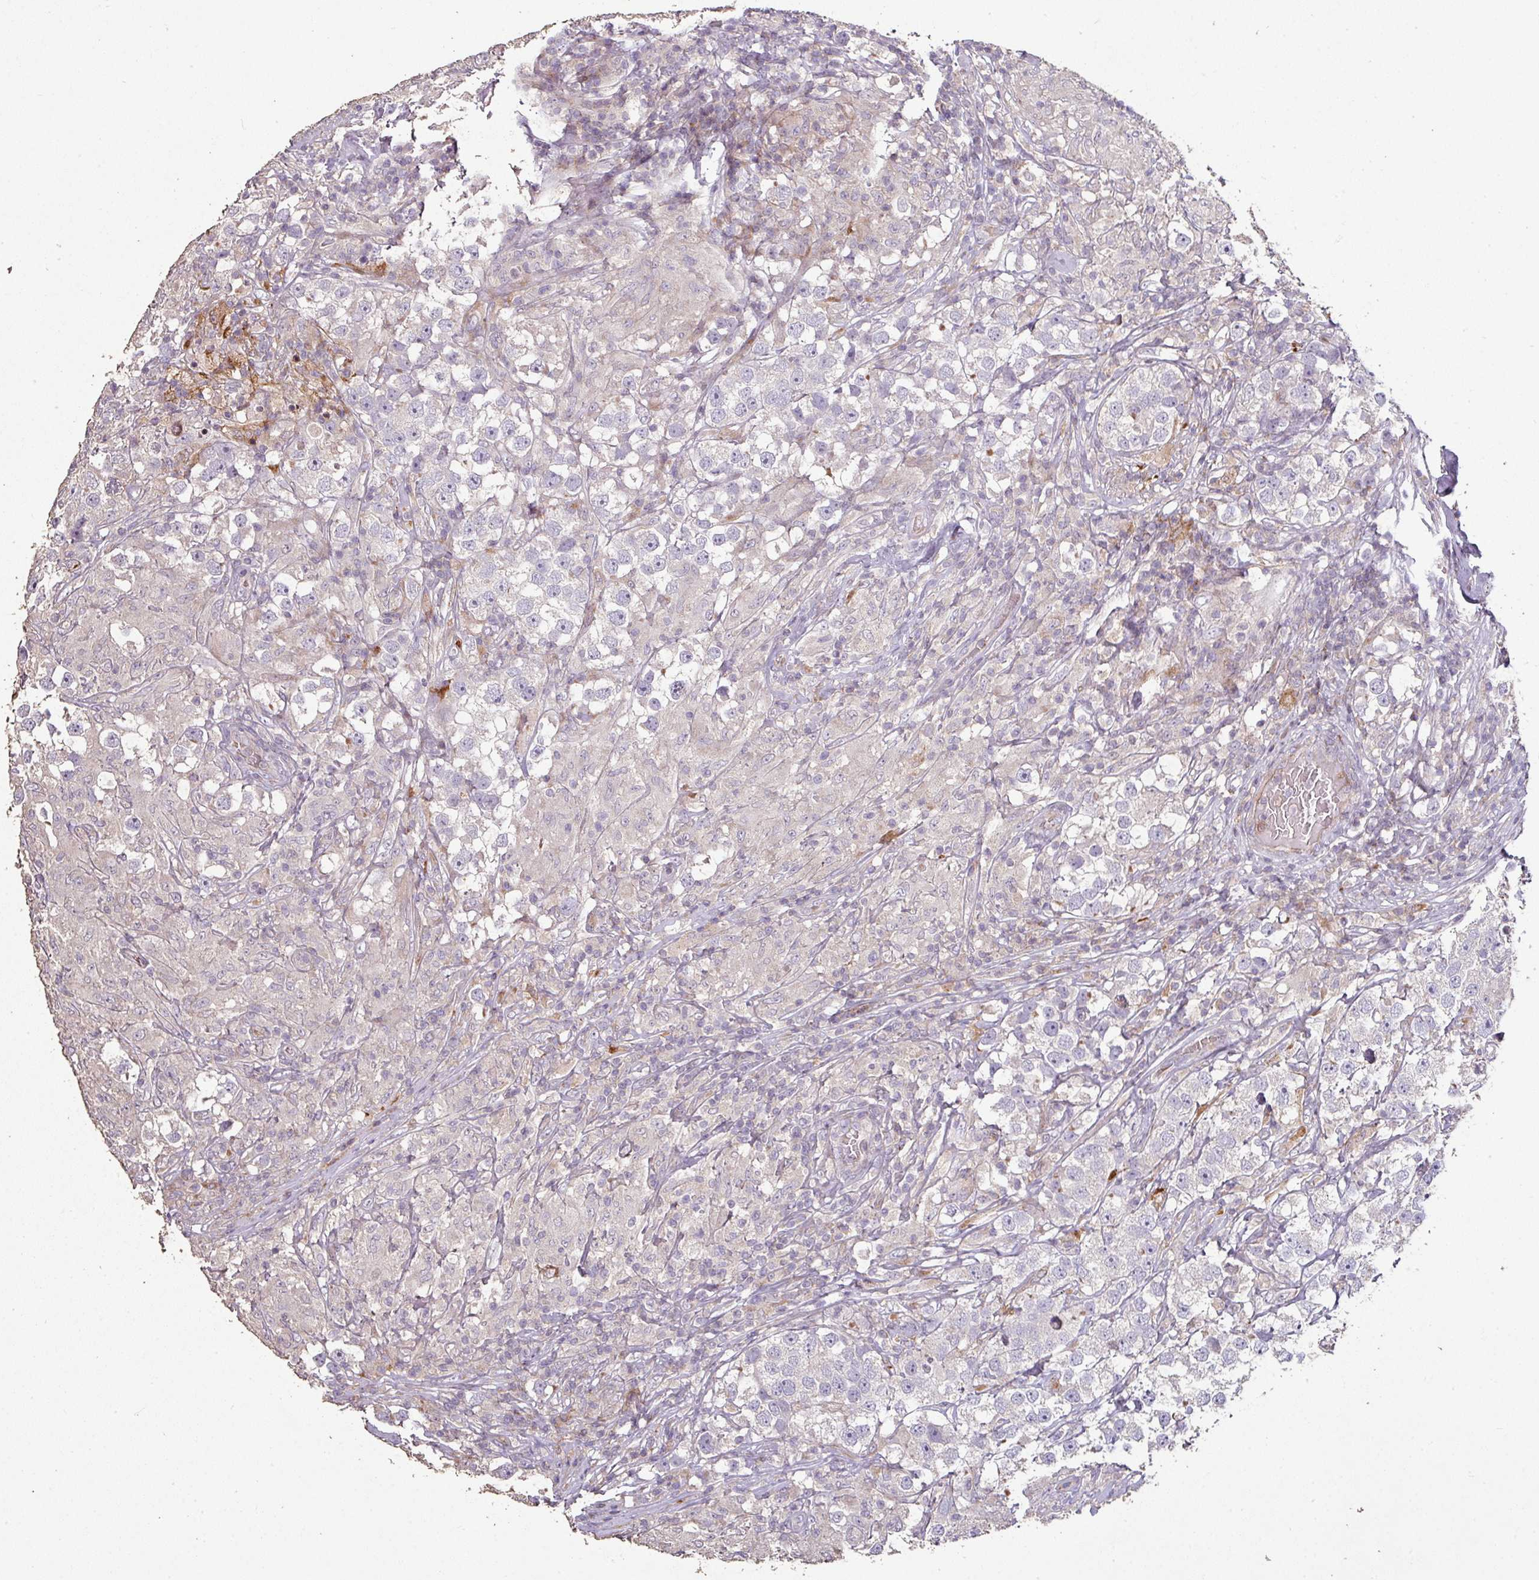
{"staining": {"intensity": "negative", "quantity": "none", "location": "none"}, "tissue": "testis cancer", "cell_type": "Tumor cells", "image_type": "cancer", "snomed": [{"axis": "morphology", "description": "Seminoma, NOS"}, {"axis": "topography", "description": "Testis"}], "caption": "The IHC image has no significant expression in tumor cells of testis seminoma tissue.", "gene": "RPL23A", "patient": {"sex": "male", "age": 46}}